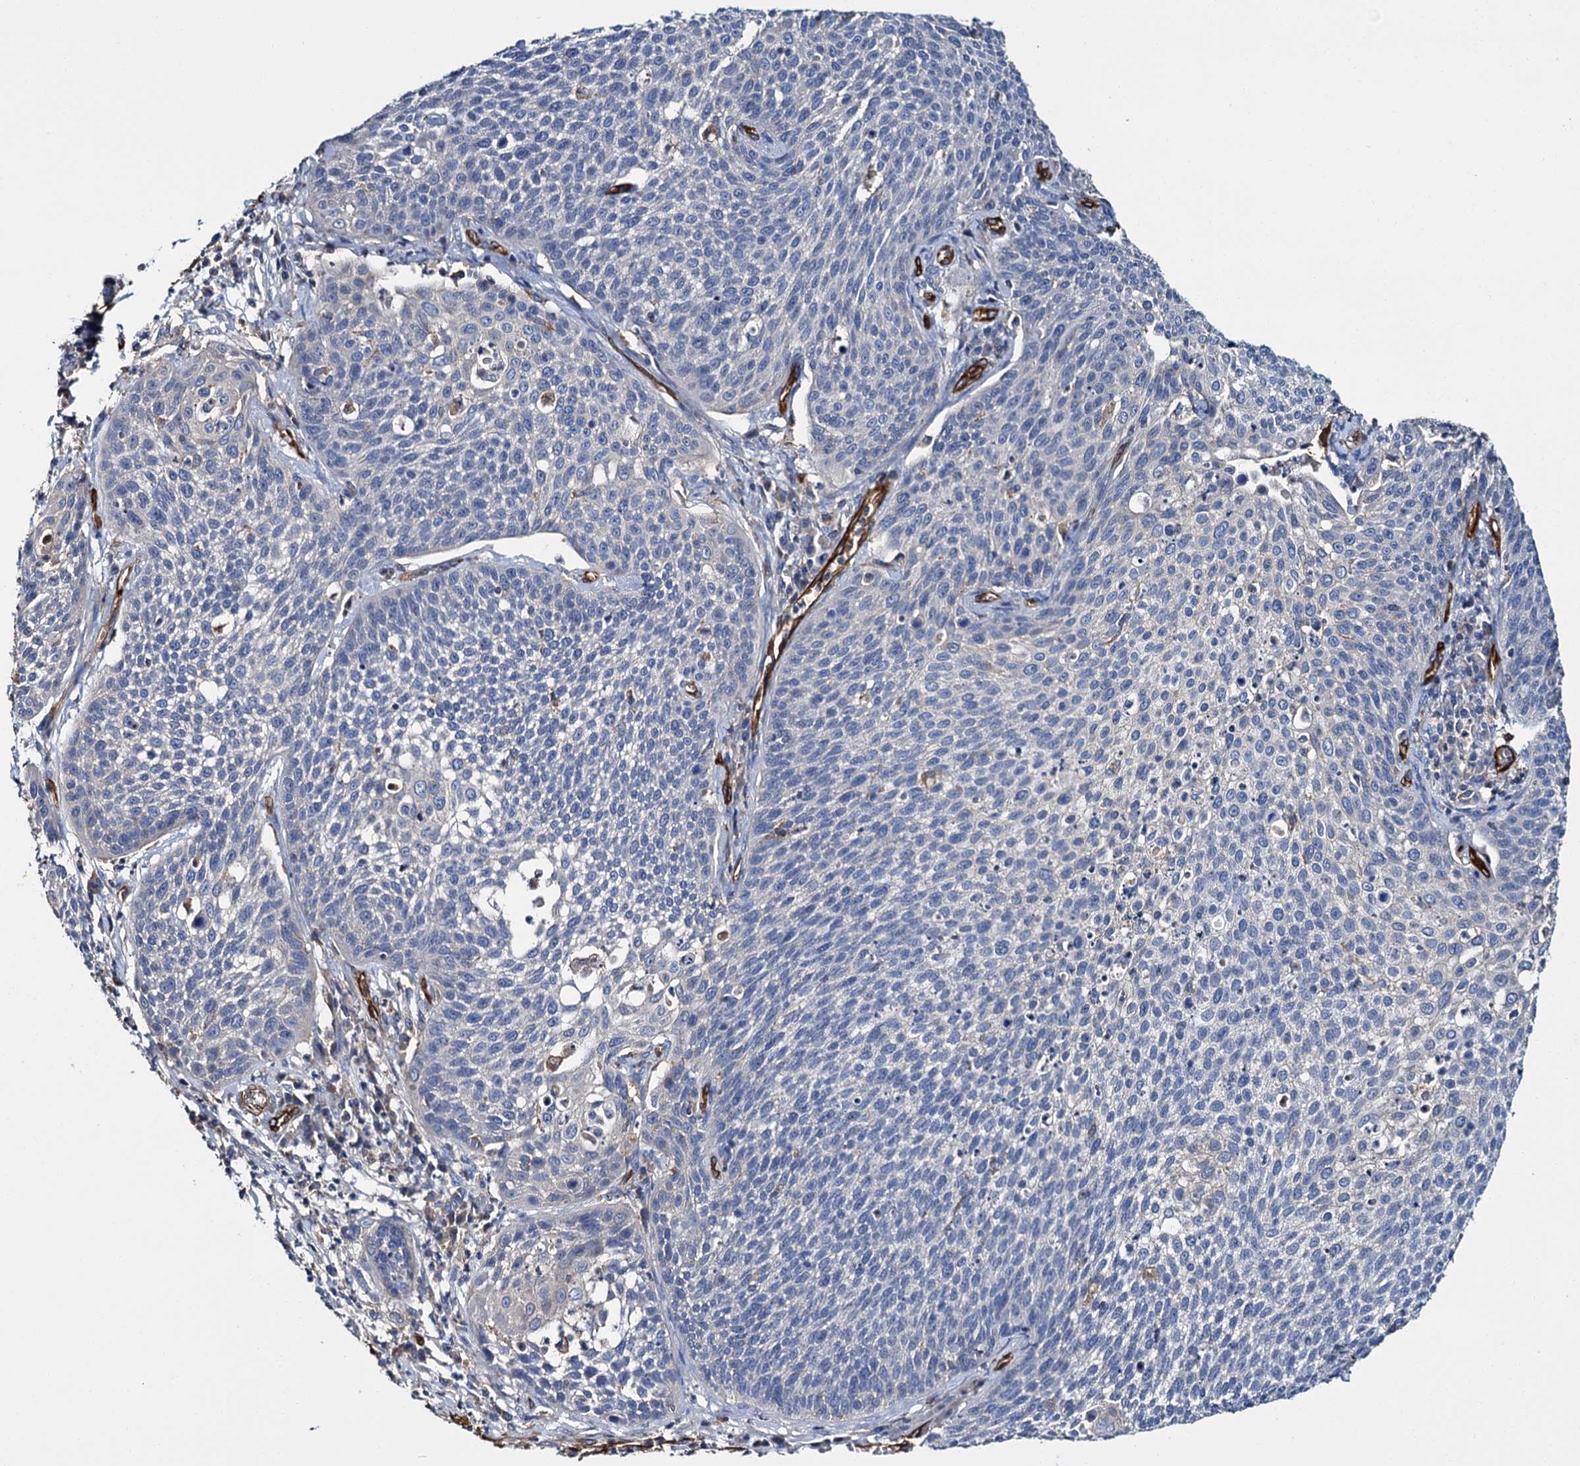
{"staining": {"intensity": "negative", "quantity": "none", "location": "none"}, "tissue": "cervical cancer", "cell_type": "Tumor cells", "image_type": "cancer", "snomed": [{"axis": "morphology", "description": "Squamous cell carcinoma, NOS"}, {"axis": "topography", "description": "Cervix"}], "caption": "Immunohistochemical staining of squamous cell carcinoma (cervical) exhibits no significant expression in tumor cells. Brightfield microscopy of immunohistochemistry (IHC) stained with DAB (3,3'-diaminobenzidine) (brown) and hematoxylin (blue), captured at high magnification.", "gene": "CACNA1C", "patient": {"sex": "female", "age": 34}}